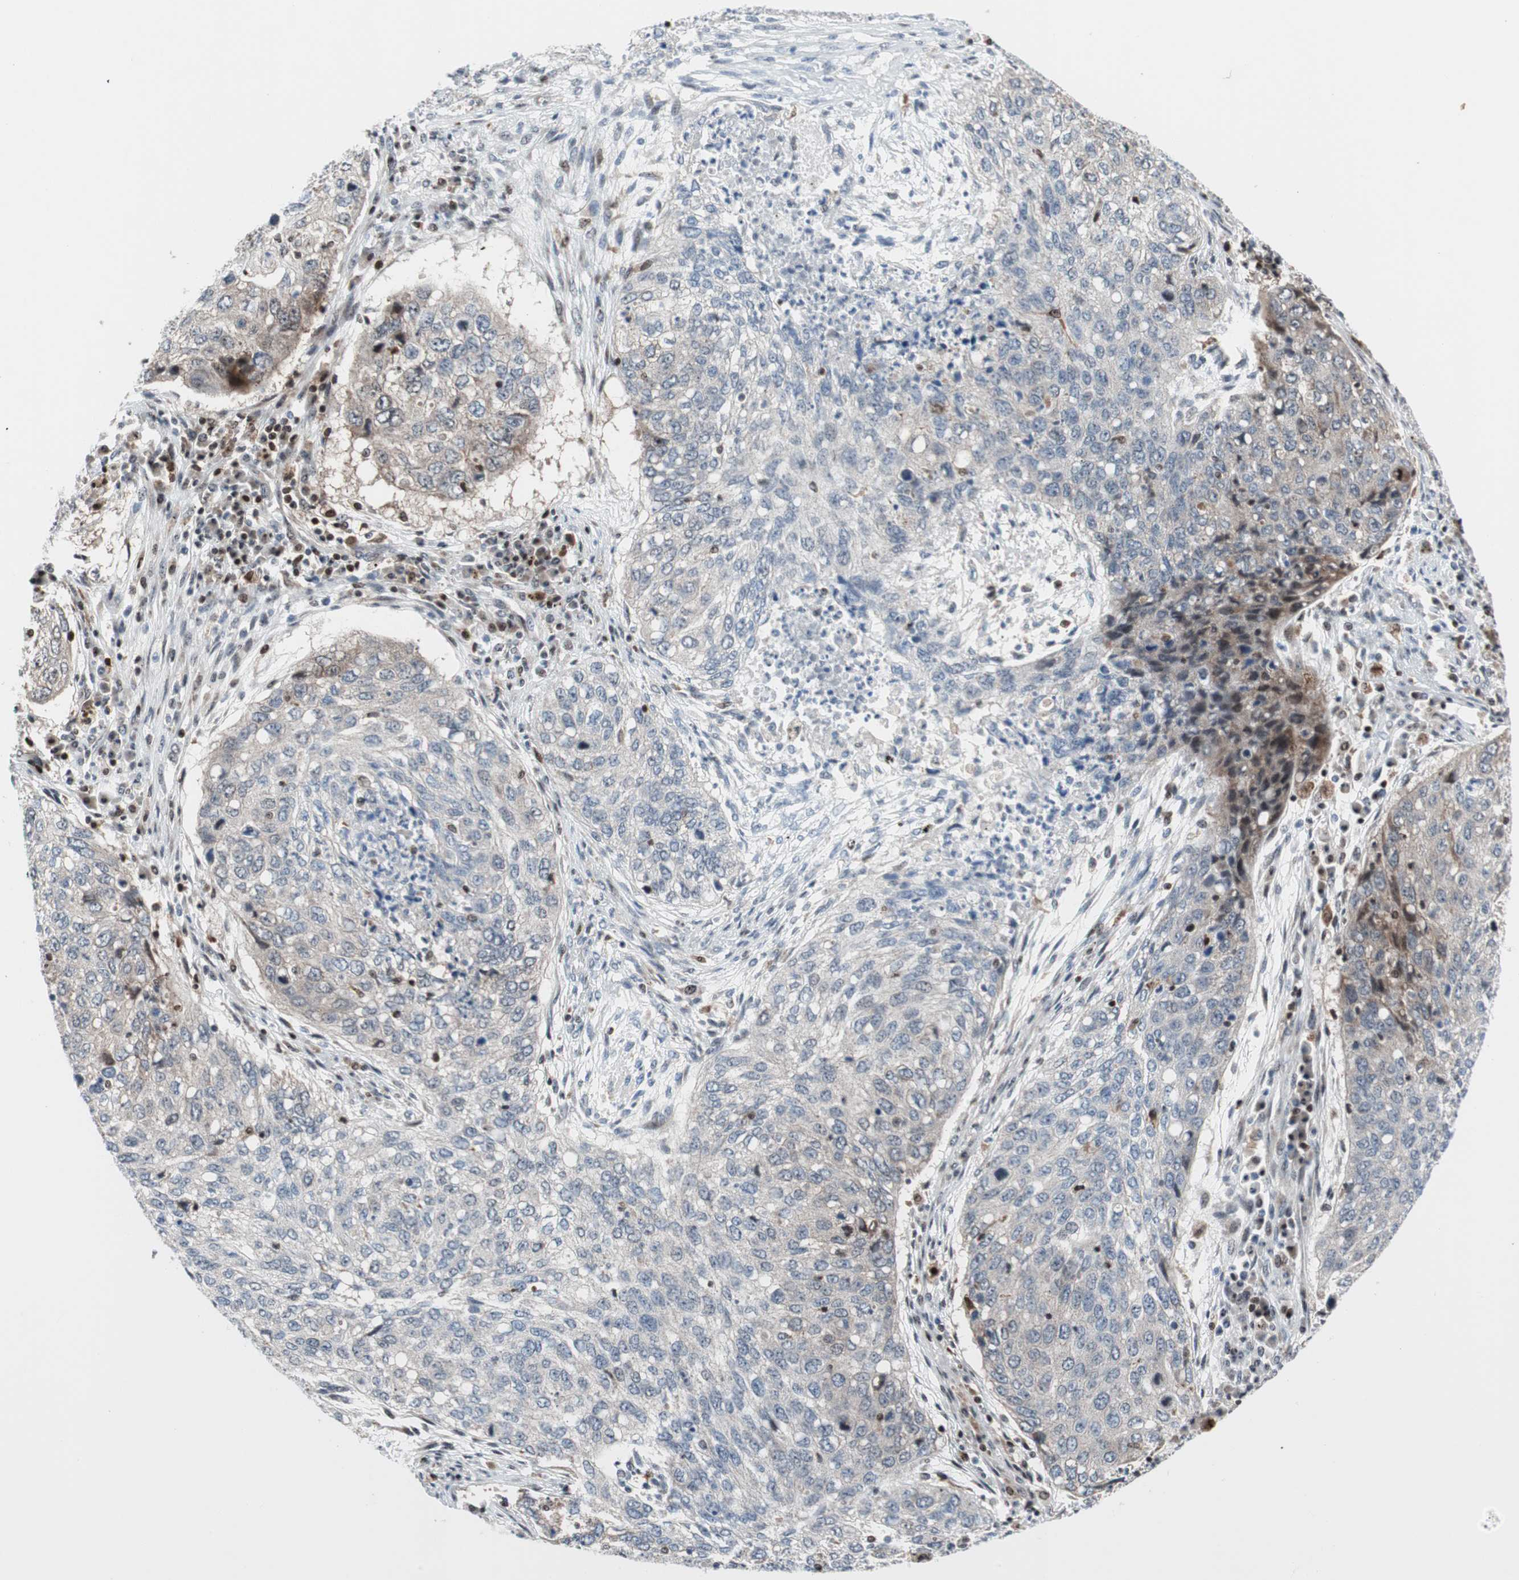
{"staining": {"intensity": "weak", "quantity": "25%-75%", "location": "cytoplasmic/membranous"}, "tissue": "lung cancer", "cell_type": "Tumor cells", "image_type": "cancer", "snomed": [{"axis": "morphology", "description": "Squamous cell carcinoma, NOS"}, {"axis": "topography", "description": "Lung"}], "caption": "IHC staining of lung squamous cell carcinoma, which displays low levels of weak cytoplasmic/membranous expression in about 25%-75% of tumor cells indicating weak cytoplasmic/membranous protein expression. The staining was performed using DAB (3,3'-diaminobenzidine) (brown) for protein detection and nuclei were counterstained in hematoxylin (blue).", "gene": "RGS10", "patient": {"sex": "female", "age": 63}}